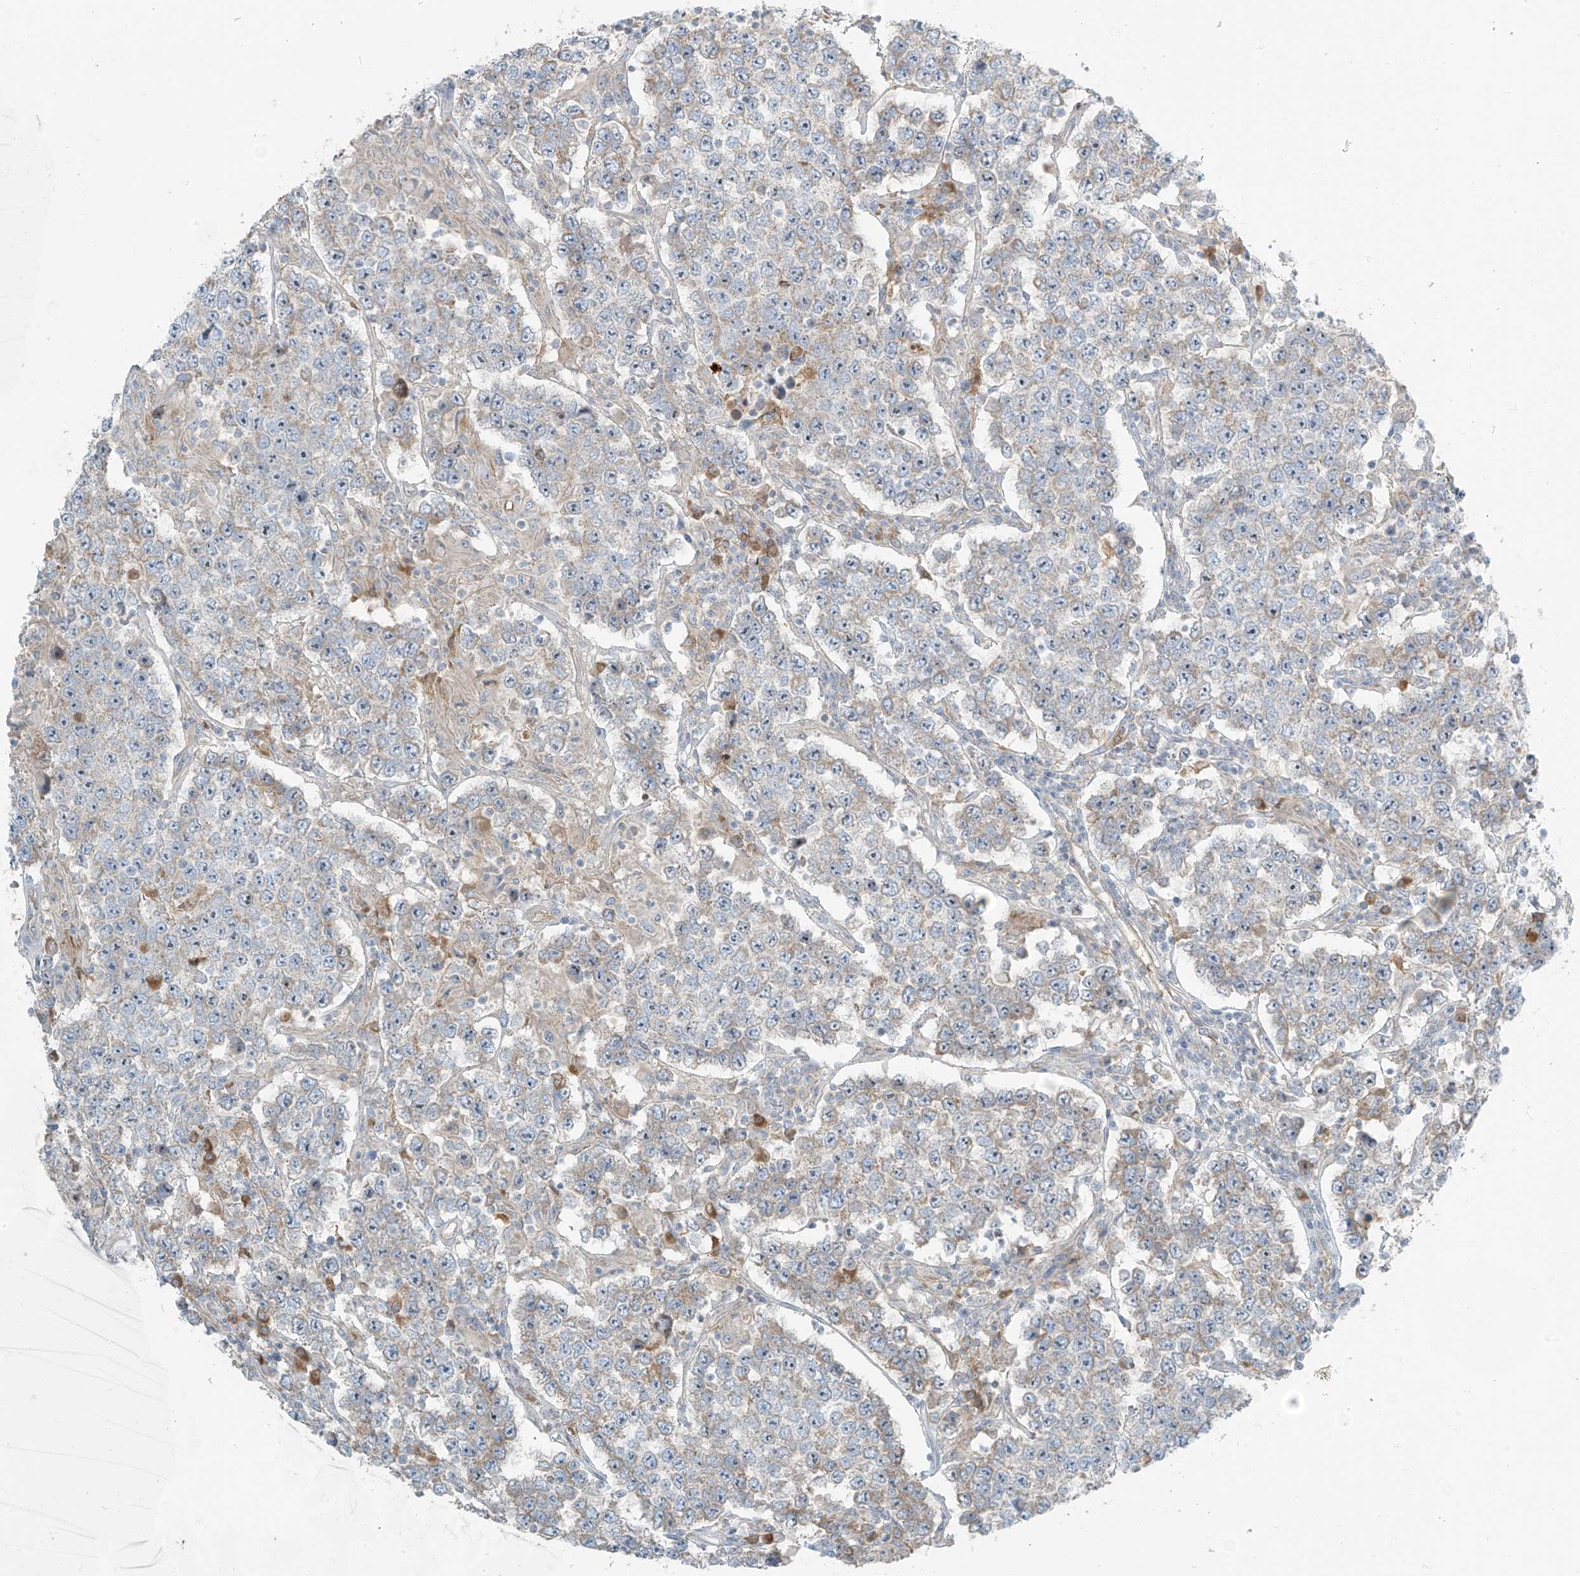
{"staining": {"intensity": "weak", "quantity": "25%-75%", "location": "cytoplasmic/membranous"}, "tissue": "testis cancer", "cell_type": "Tumor cells", "image_type": "cancer", "snomed": [{"axis": "morphology", "description": "Normal tissue, NOS"}, {"axis": "morphology", "description": "Urothelial carcinoma, High grade"}, {"axis": "morphology", "description": "Seminoma, NOS"}, {"axis": "morphology", "description": "Carcinoma, Embryonal, NOS"}, {"axis": "topography", "description": "Urinary bladder"}, {"axis": "topography", "description": "Testis"}], "caption": "Approximately 25%-75% of tumor cells in human high-grade urothelial carcinoma (testis) demonstrate weak cytoplasmic/membranous protein expression as visualized by brown immunohistochemical staining.", "gene": "FAM131C", "patient": {"sex": "male", "age": 41}}